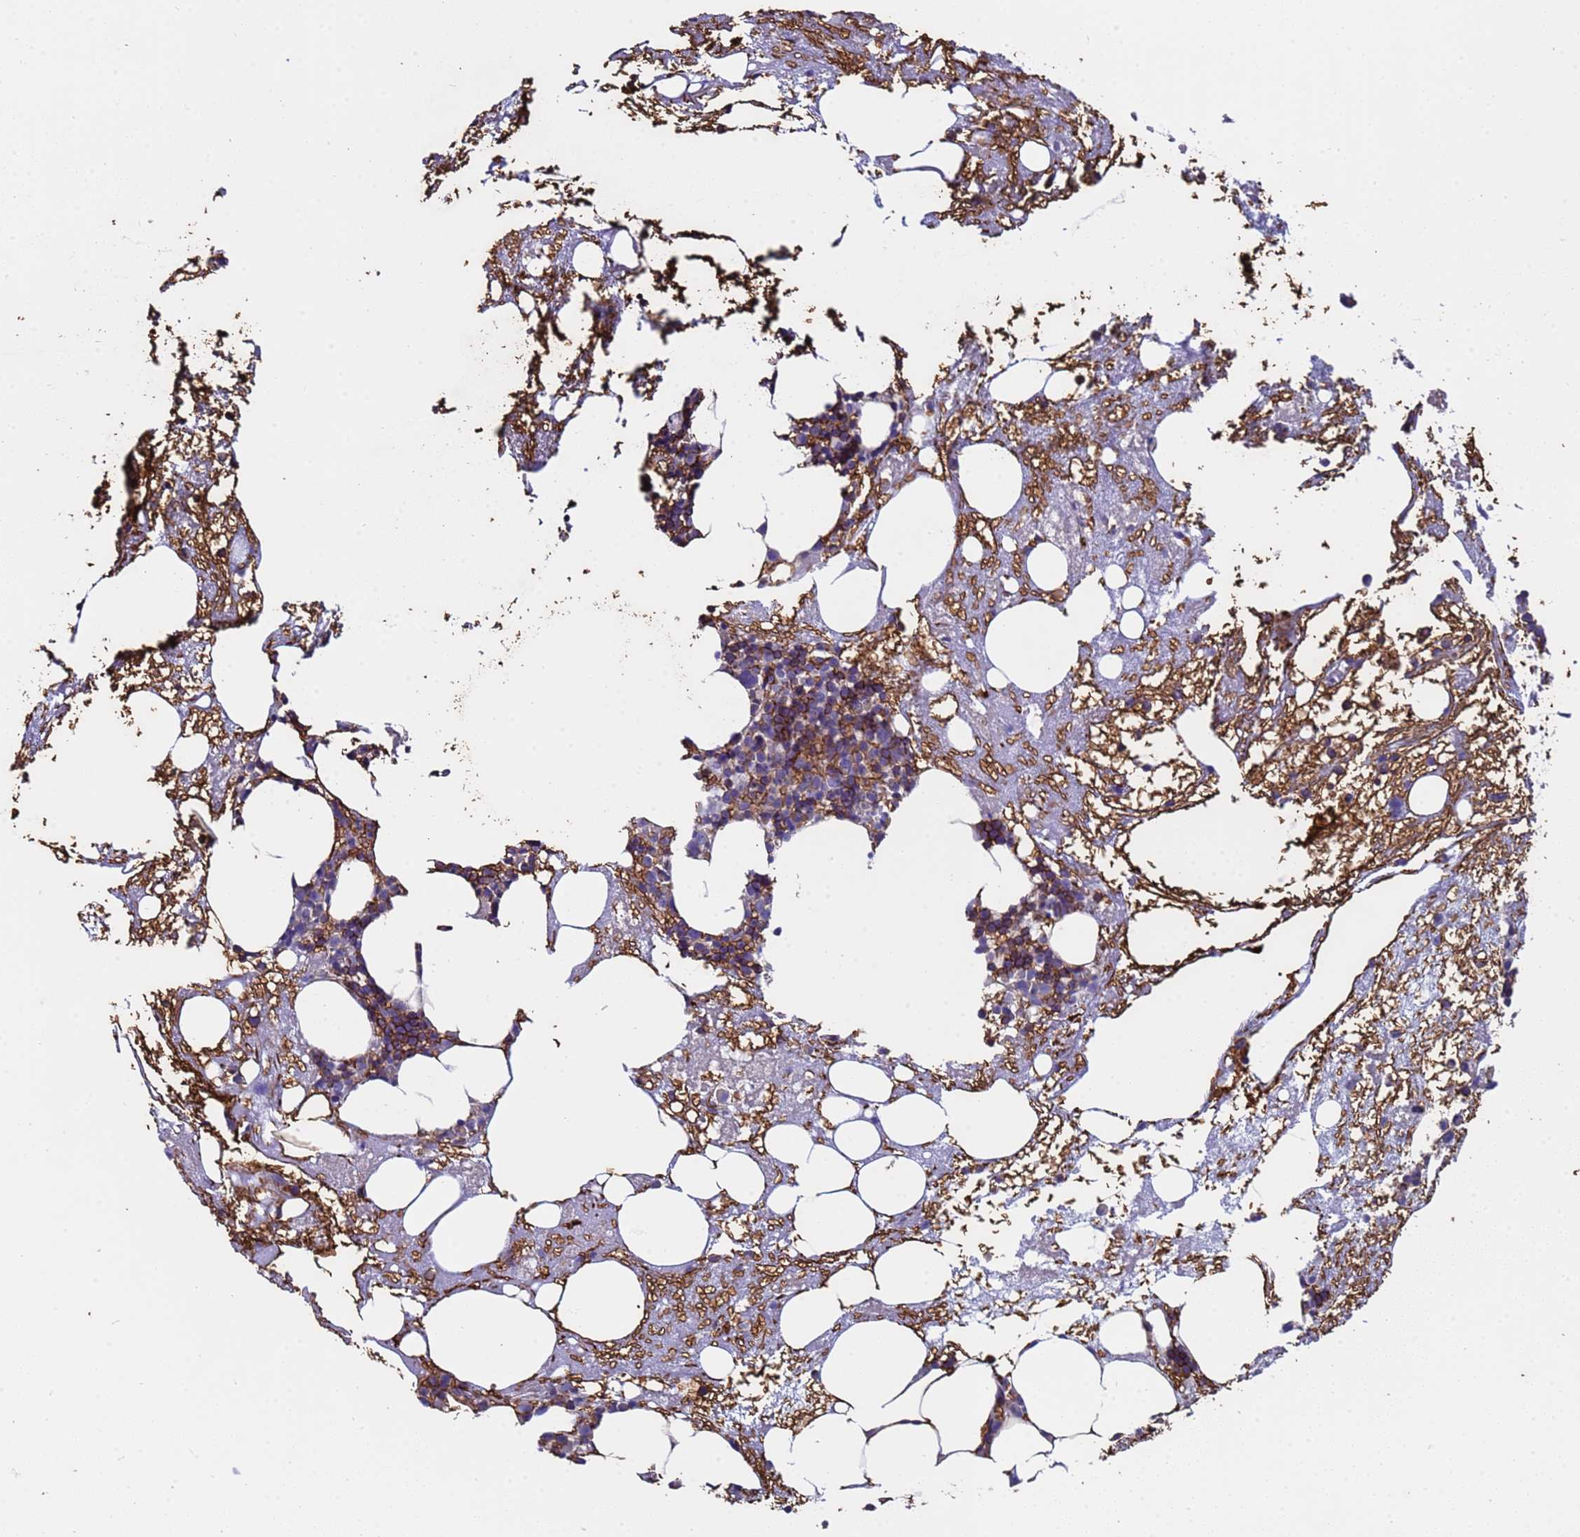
{"staining": {"intensity": "moderate", "quantity": "<25%", "location": "cytoplasmic/membranous"}, "tissue": "bone marrow", "cell_type": "Hematopoietic cells", "image_type": "normal", "snomed": [{"axis": "morphology", "description": "Normal tissue, NOS"}, {"axis": "topography", "description": "Bone marrow"}], "caption": "This image reveals IHC staining of unremarkable bone marrow, with low moderate cytoplasmic/membranous staining in approximately <25% of hematopoietic cells.", "gene": "ZNF248", "patient": {"sex": "male", "age": 78}}